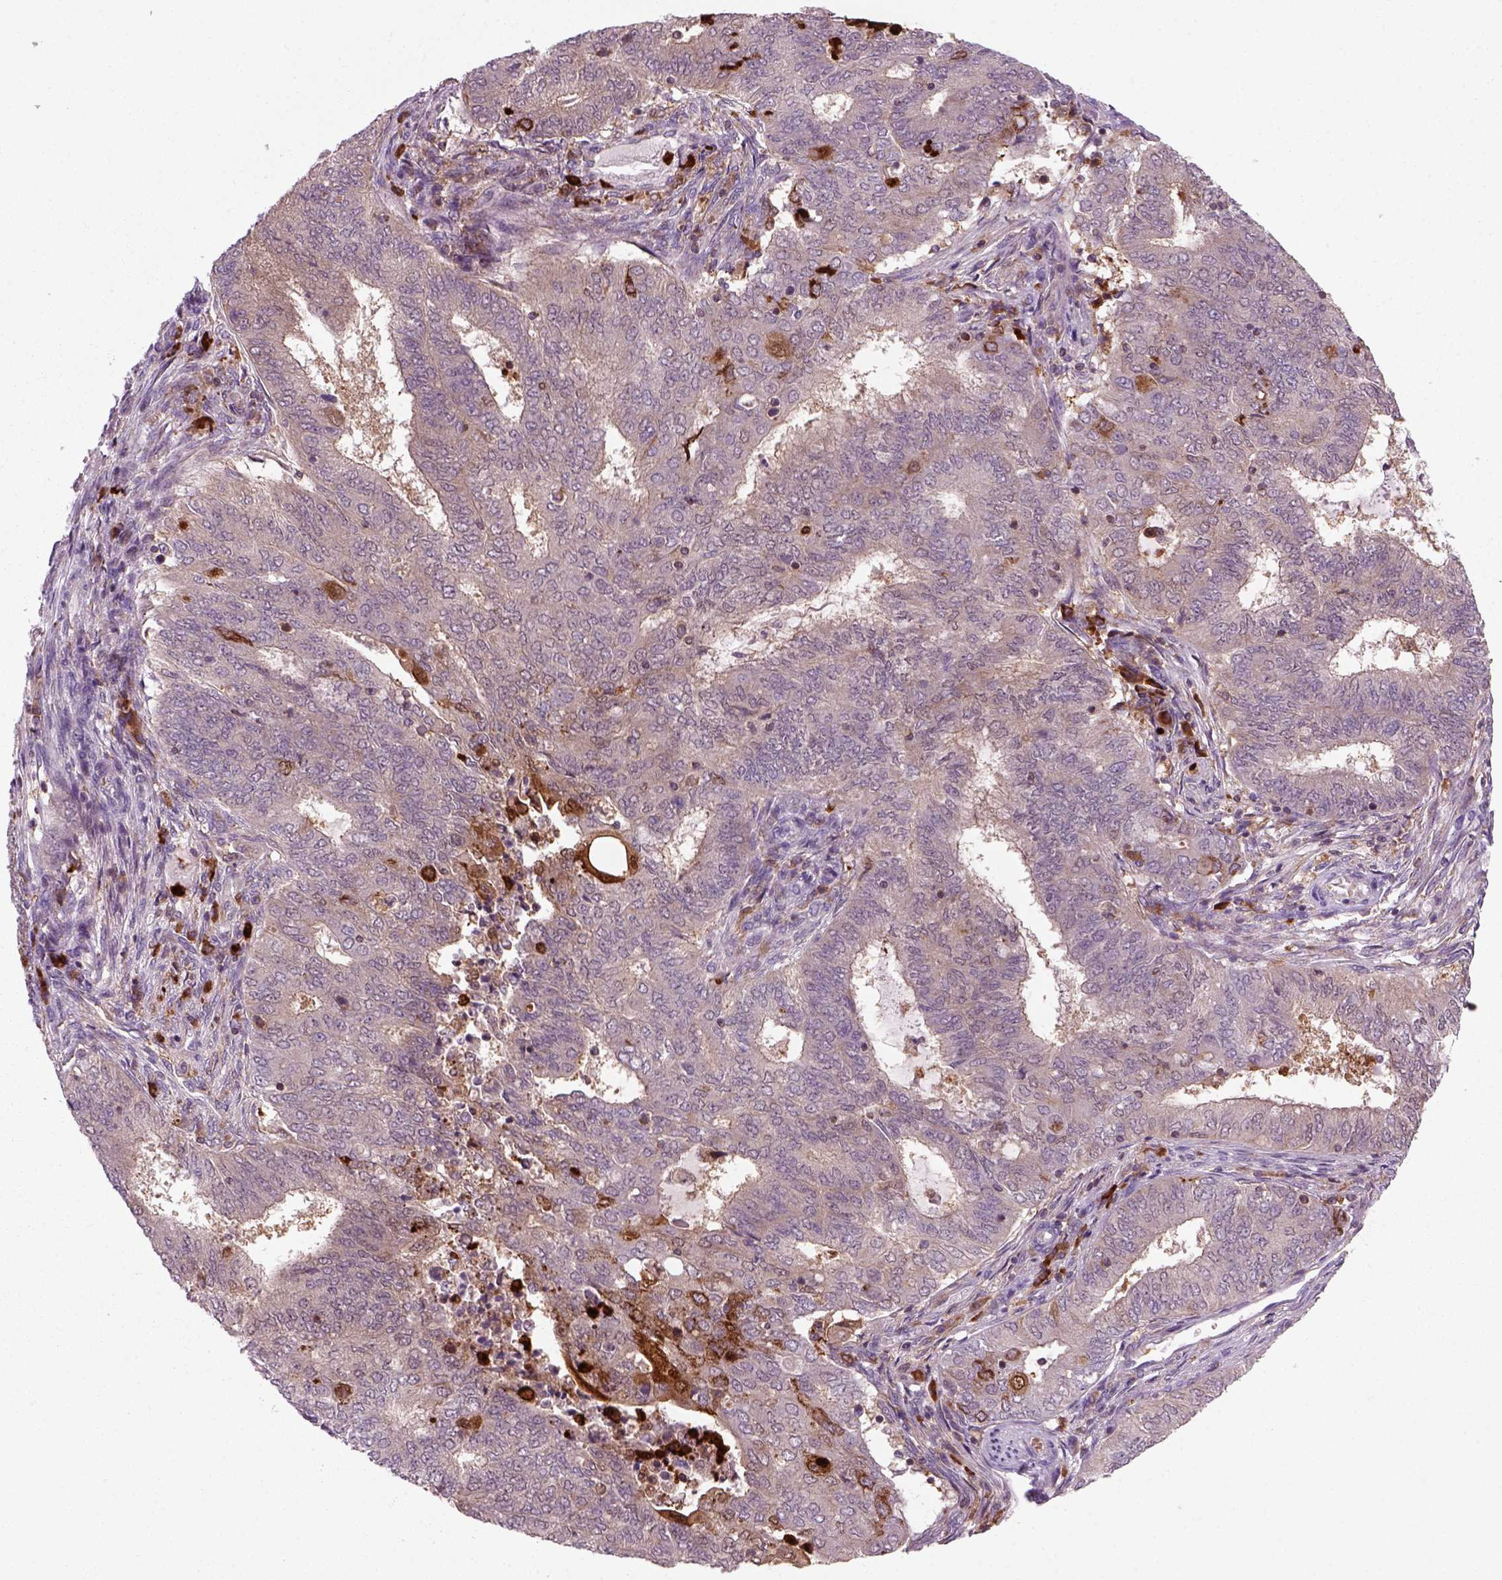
{"staining": {"intensity": "negative", "quantity": "none", "location": "none"}, "tissue": "endometrial cancer", "cell_type": "Tumor cells", "image_type": "cancer", "snomed": [{"axis": "morphology", "description": "Adenocarcinoma, NOS"}, {"axis": "topography", "description": "Endometrium"}], "caption": "Immunohistochemistry photomicrograph of endometrial adenocarcinoma stained for a protein (brown), which reveals no positivity in tumor cells.", "gene": "NUDT16L1", "patient": {"sex": "female", "age": 62}}